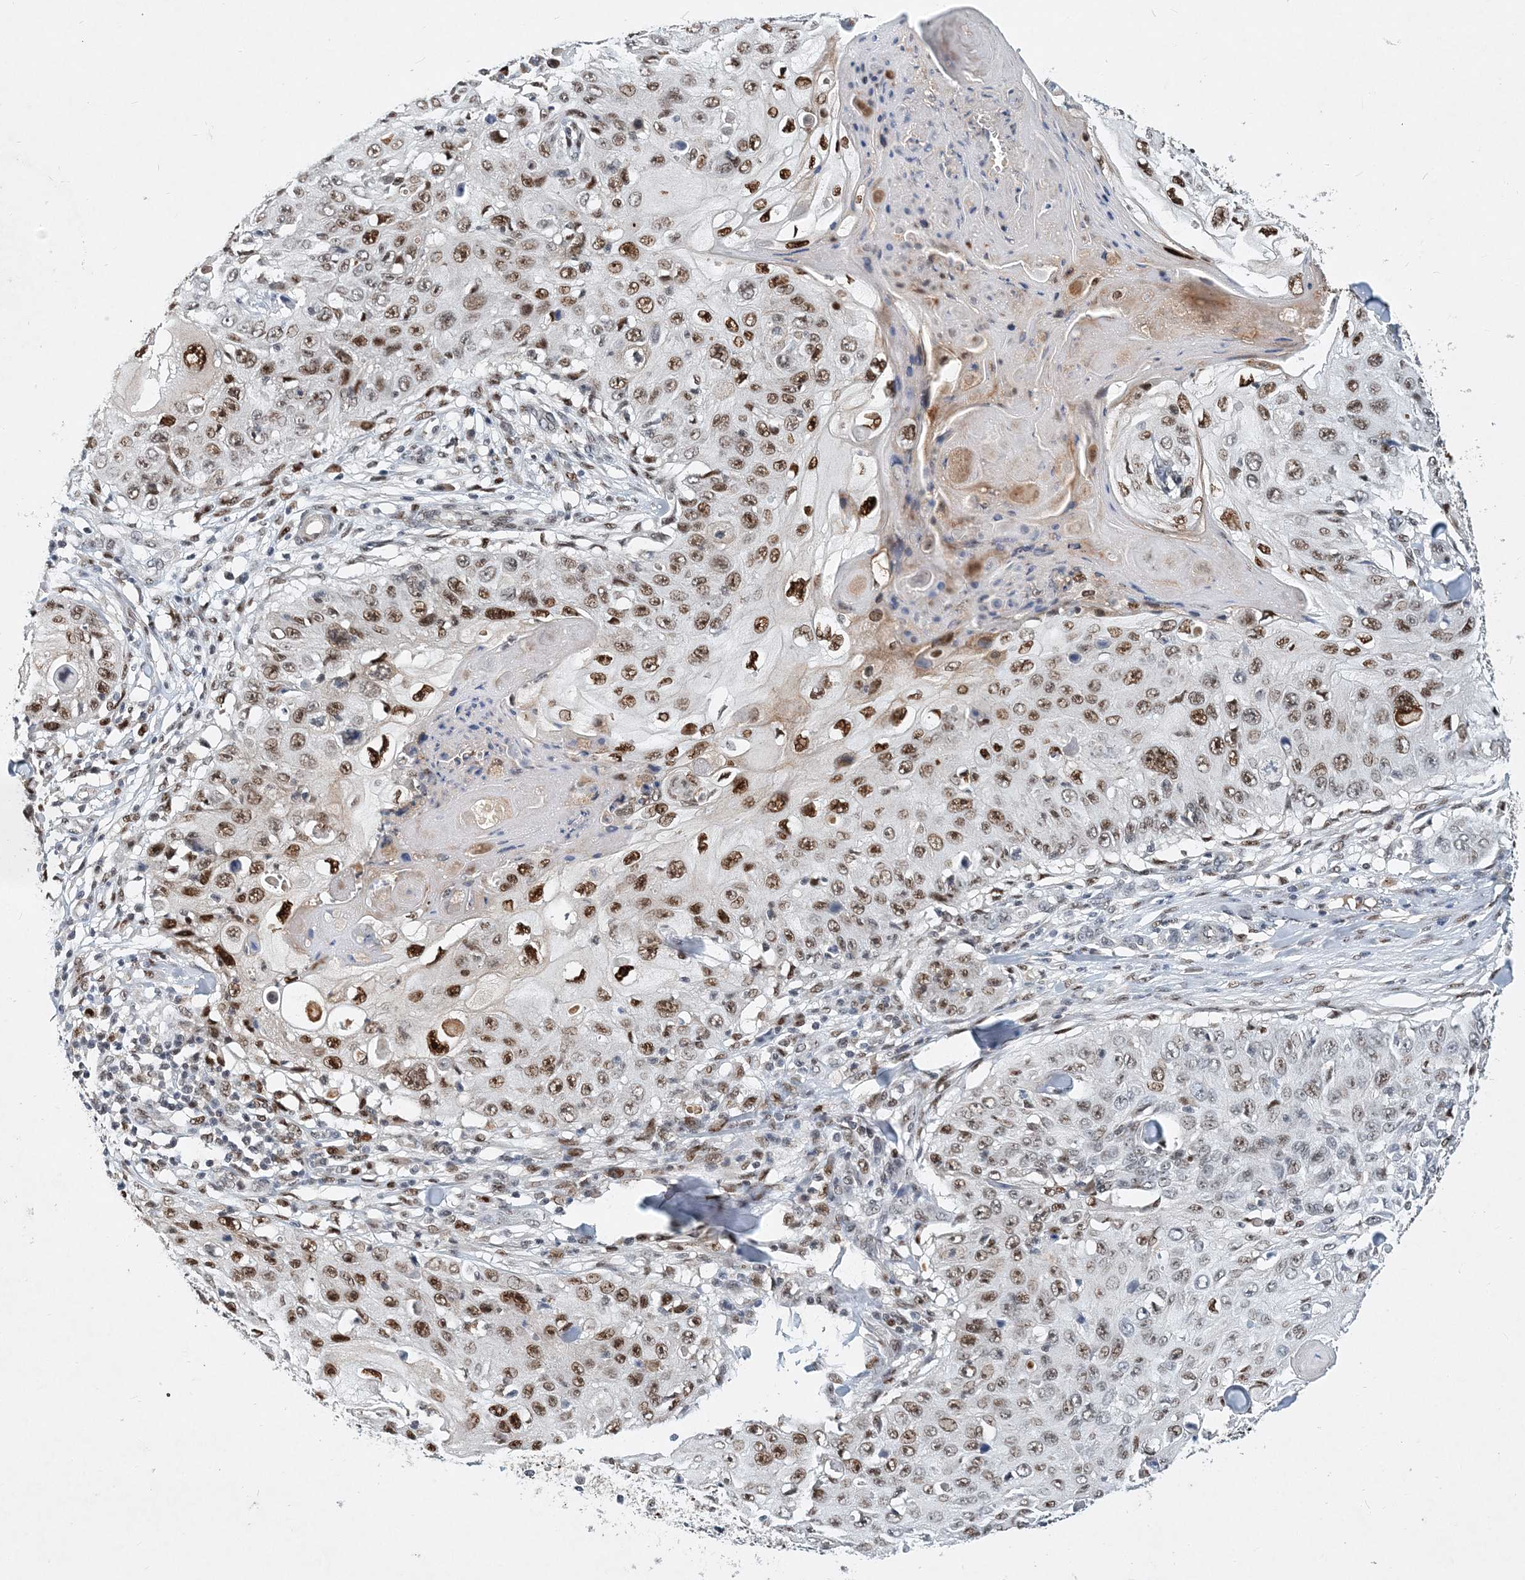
{"staining": {"intensity": "strong", "quantity": ">75%", "location": "nuclear"}, "tissue": "skin cancer", "cell_type": "Tumor cells", "image_type": "cancer", "snomed": [{"axis": "morphology", "description": "Squamous cell carcinoma, NOS"}, {"axis": "topography", "description": "Skin"}], "caption": "This photomicrograph reveals skin cancer (squamous cell carcinoma) stained with IHC to label a protein in brown. The nuclear of tumor cells show strong positivity for the protein. Nuclei are counter-stained blue.", "gene": "KPNA4", "patient": {"sex": "male", "age": 86}}